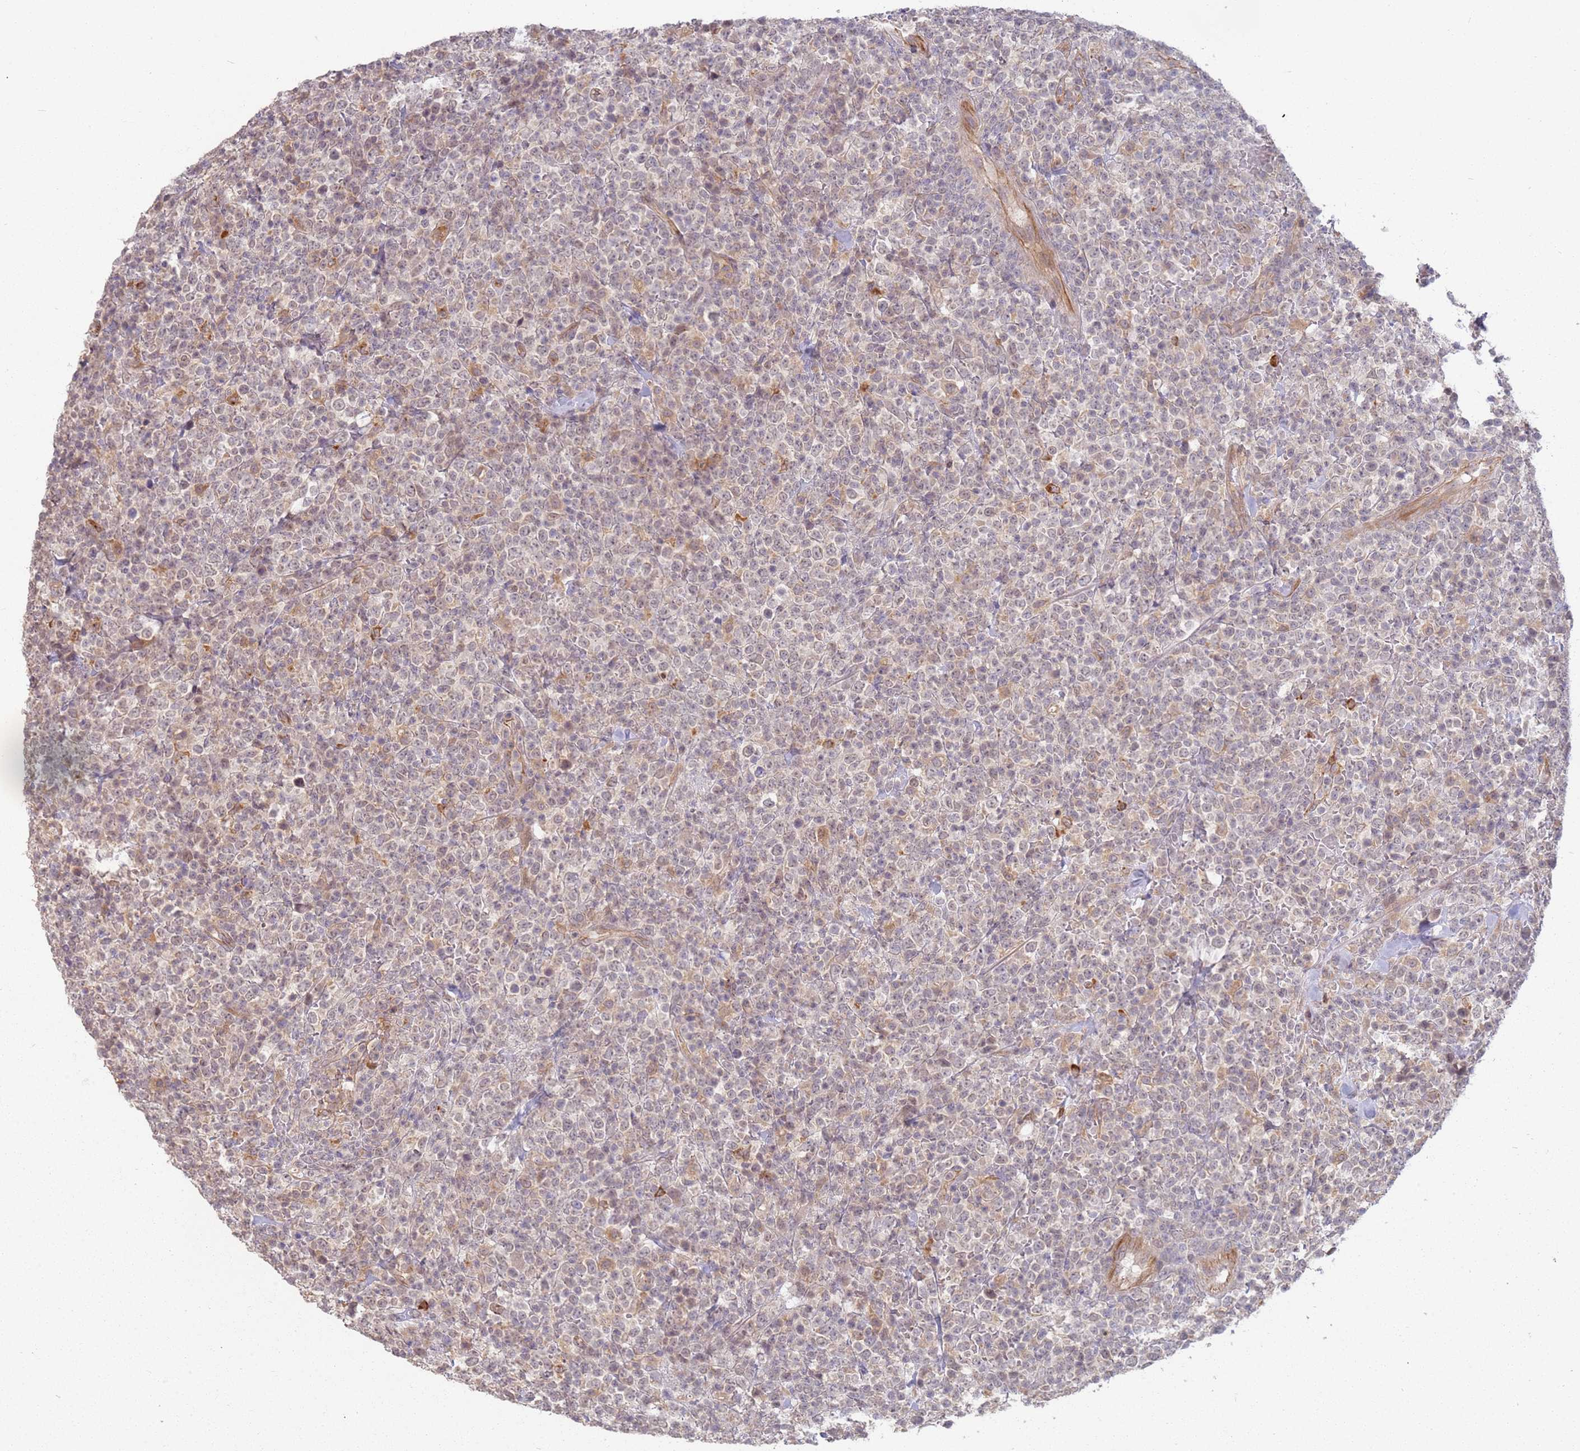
{"staining": {"intensity": "weak", "quantity": ">75%", "location": "cytoplasmic/membranous"}, "tissue": "lymphoma", "cell_type": "Tumor cells", "image_type": "cancer", "snomed": [{"axis": "morphology", "description": "Malignant lymphoma, non-Hodgkin's type, High grade"}, {"axis": "topography", "description": "Colon"}], "caption": "This photomicrograph displays IHC staining of high-grade malignant lymphoma, non-Hodgkin's type, with low weak cytoplasmic/membranous expression in approximately >75% of tumor cells.", "gene": "MPEG1", "patient": {"sex": "female", "age": 53}}